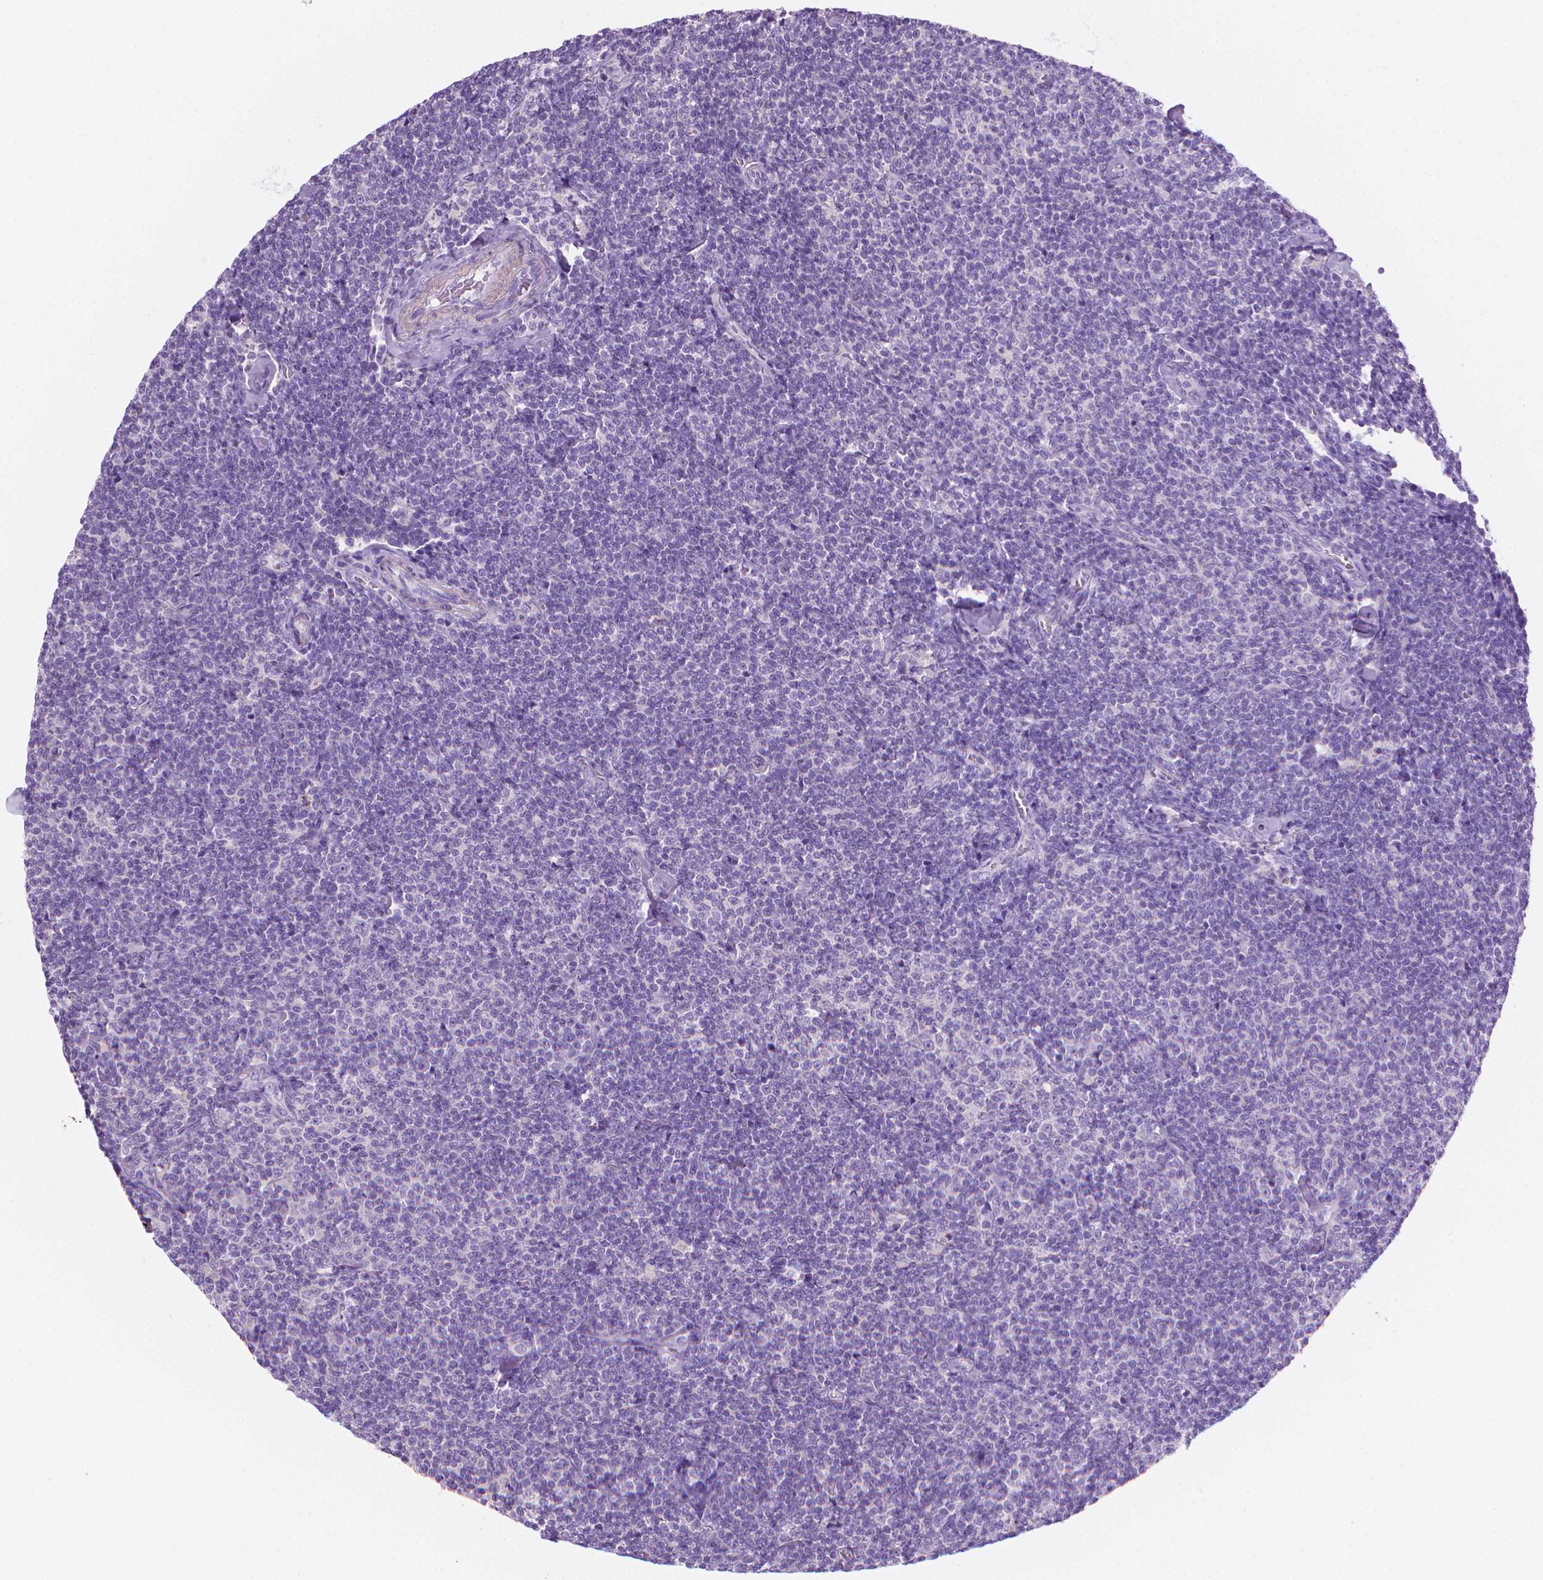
{"staining": {"intensity": "negative", "quantity": "none", "location": "none"}, "tissue": "lymphoma", "cell_type": "Tumor cells", "image_type": "cancer", "snomed": [{"axis": "morphology", "description": "Malignant lymphoma, non-Hodgkin's type, Low grade"}, {"axis": "topography", "description": "Lymph node"}], "caption": "Tumor cells show no significant protein expression in lymphoma. (Stains: DAB immunohistochemistry (IHC) with hematoxylin counter stain, Microscopy: brightfield microscopy at high magnification).", "gene": "FASN", "patient": {"sex": "male", "age": 81}}